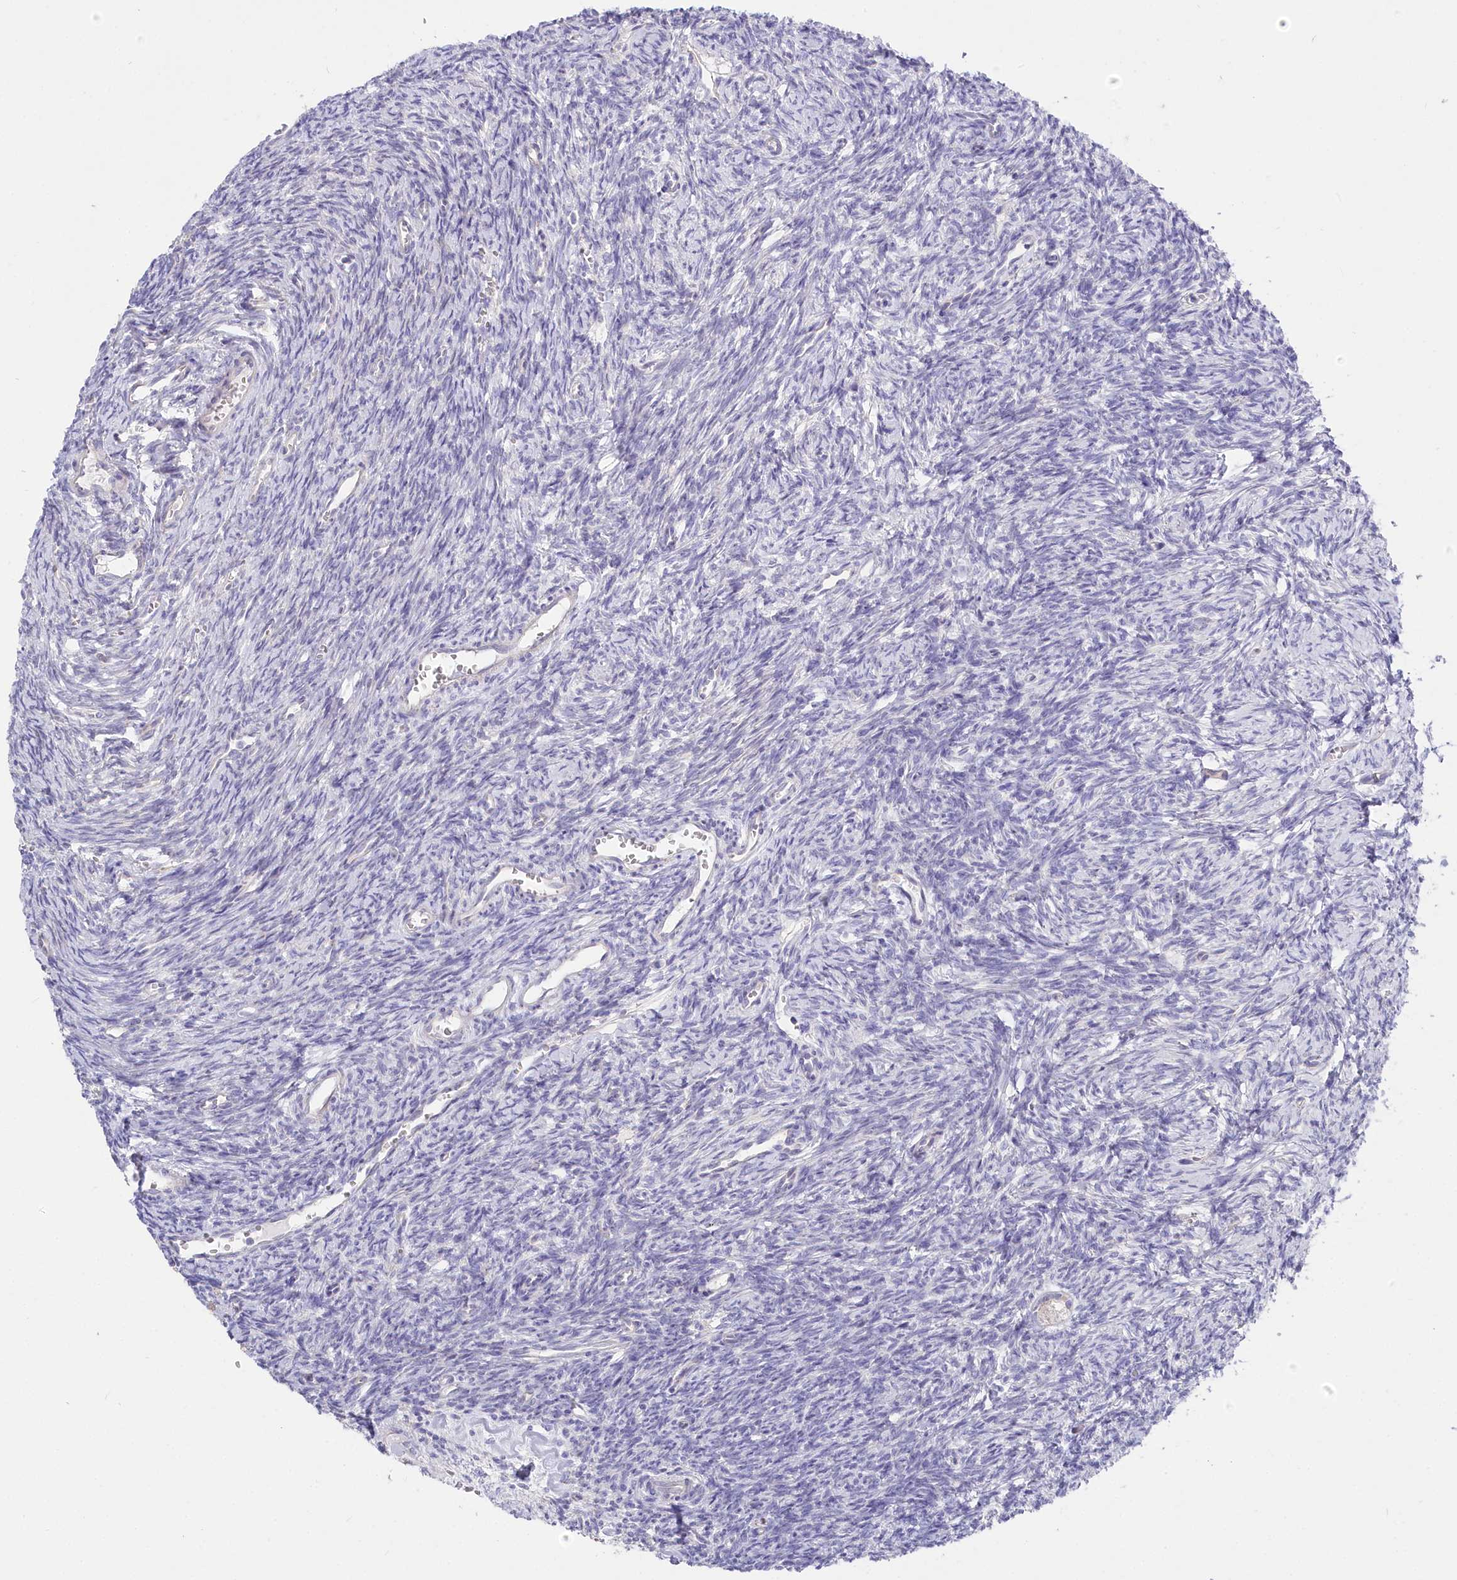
{"staining": {"intensity": "negative", "quantity": "none", "location": "none"}, "tissue": "ovary", "cell_type": "Follicle cells", "image_type": "normal", "snomed": [{"axis": "morphology", "description": "Normal tissue, NOS"}, {"axis": "topography", "description": "Ovary"}], "caption": "High magnification brightfield microscopy of benign ovary stained with DAB (3,3'-diaminobenzidine) (brown) and counterstained with hematoxylin (blue): follicle cells show no significant staining. The staining is performed using DAB (3,3'-diaminobenzidine) brown chromogen with nuclei counter-stained in using hematoxylin.", "gene": "POGLUT1", "patient": {"sex": "female", "age": 39}}